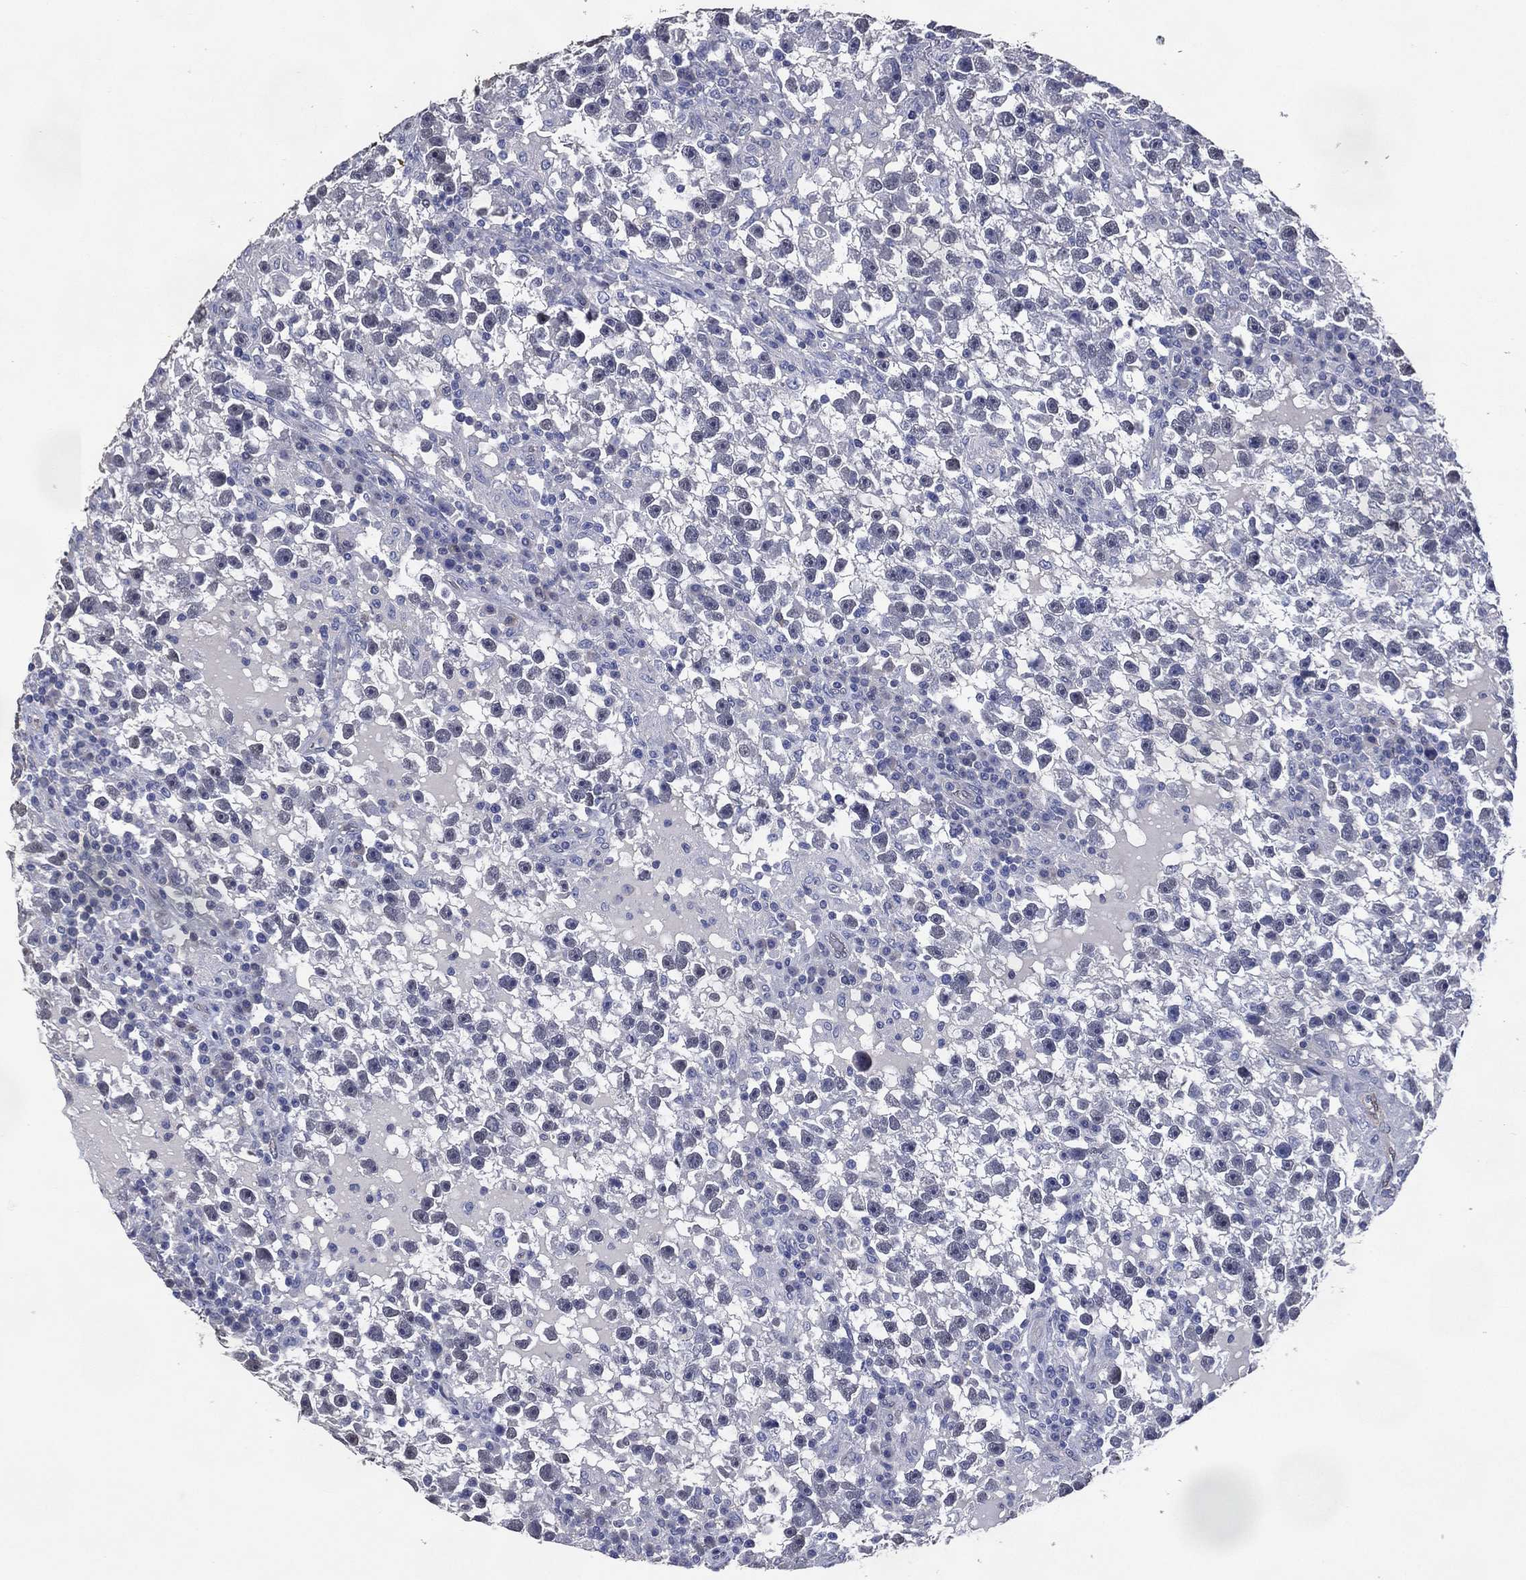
{"staining": {"intensity": "negative", "quantity": "none", "location": "none"}, "tissue": "testis cancer", "cell_type": "Tumor cells", "image_type": "cancer", "snomed": [{"axis": "morphology", "description": "Seminoma, NOS"}, {"axis": "topography", "description": "Testis"}], "caption": "This is an IHC micrograph of testis seminoma. There is no positivity in tumor cells.", "gene": "AK1", "patient": {"sex": "male", "age": 47}}